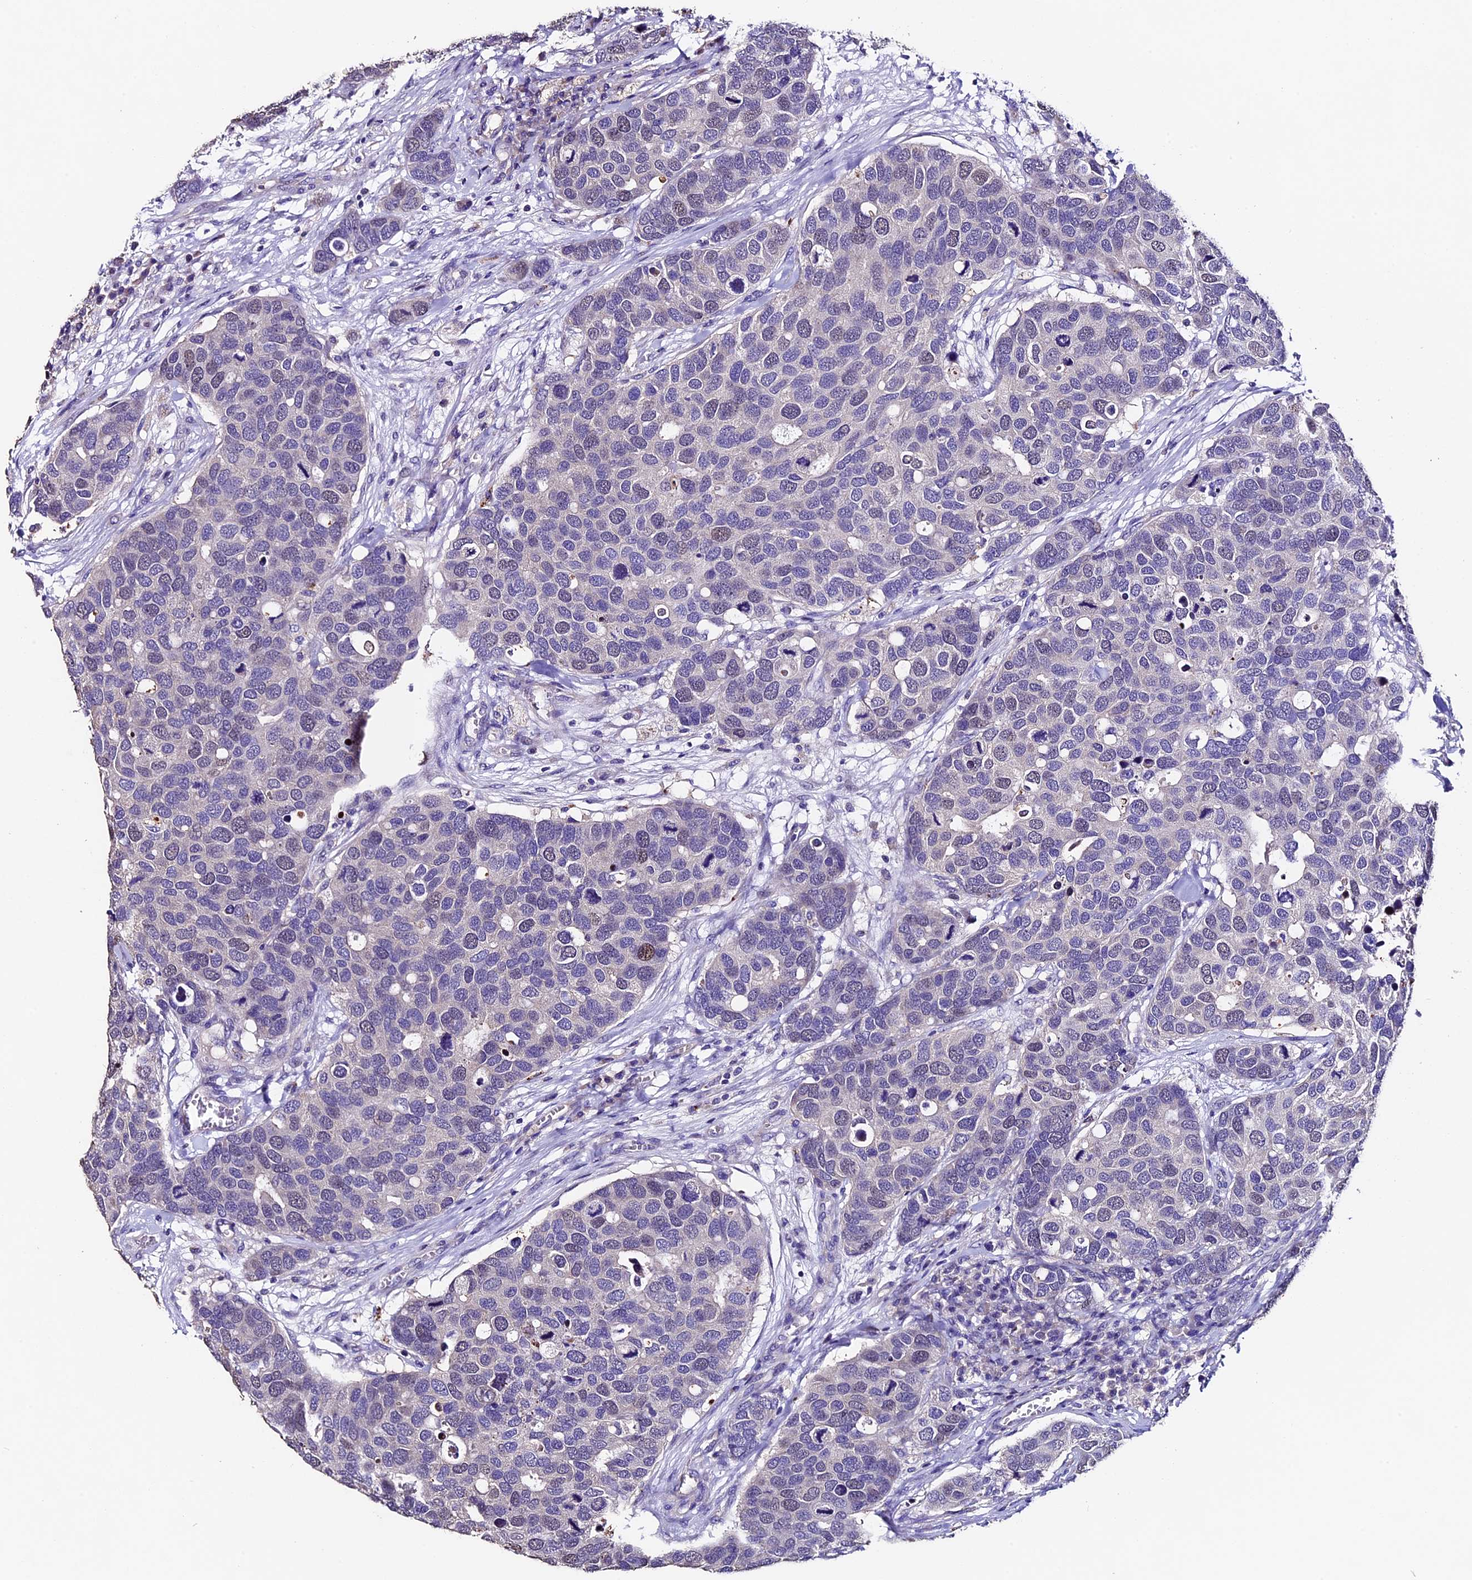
{"staining": {"intensity": "moderate", "quantity": "<25%", "location": "cytoplasmic/membranous"}, "tissue": "breast cancer", "cell_type": "Tumor cells", "image_type": "cancer", "snomed": [{"axis": "morphology", "description": "Duct carcinoma"}, {"axis": "topography", "description": "Breast"}], "caption": "Moderate cytoplasmic/membranous protein positivity is identified in approximately <25% of tumor cells in breast cancer (infiltrating ductal carcinoma).", "gene": "FBXW9", "patient": {"sex": "female", "age": 83}}